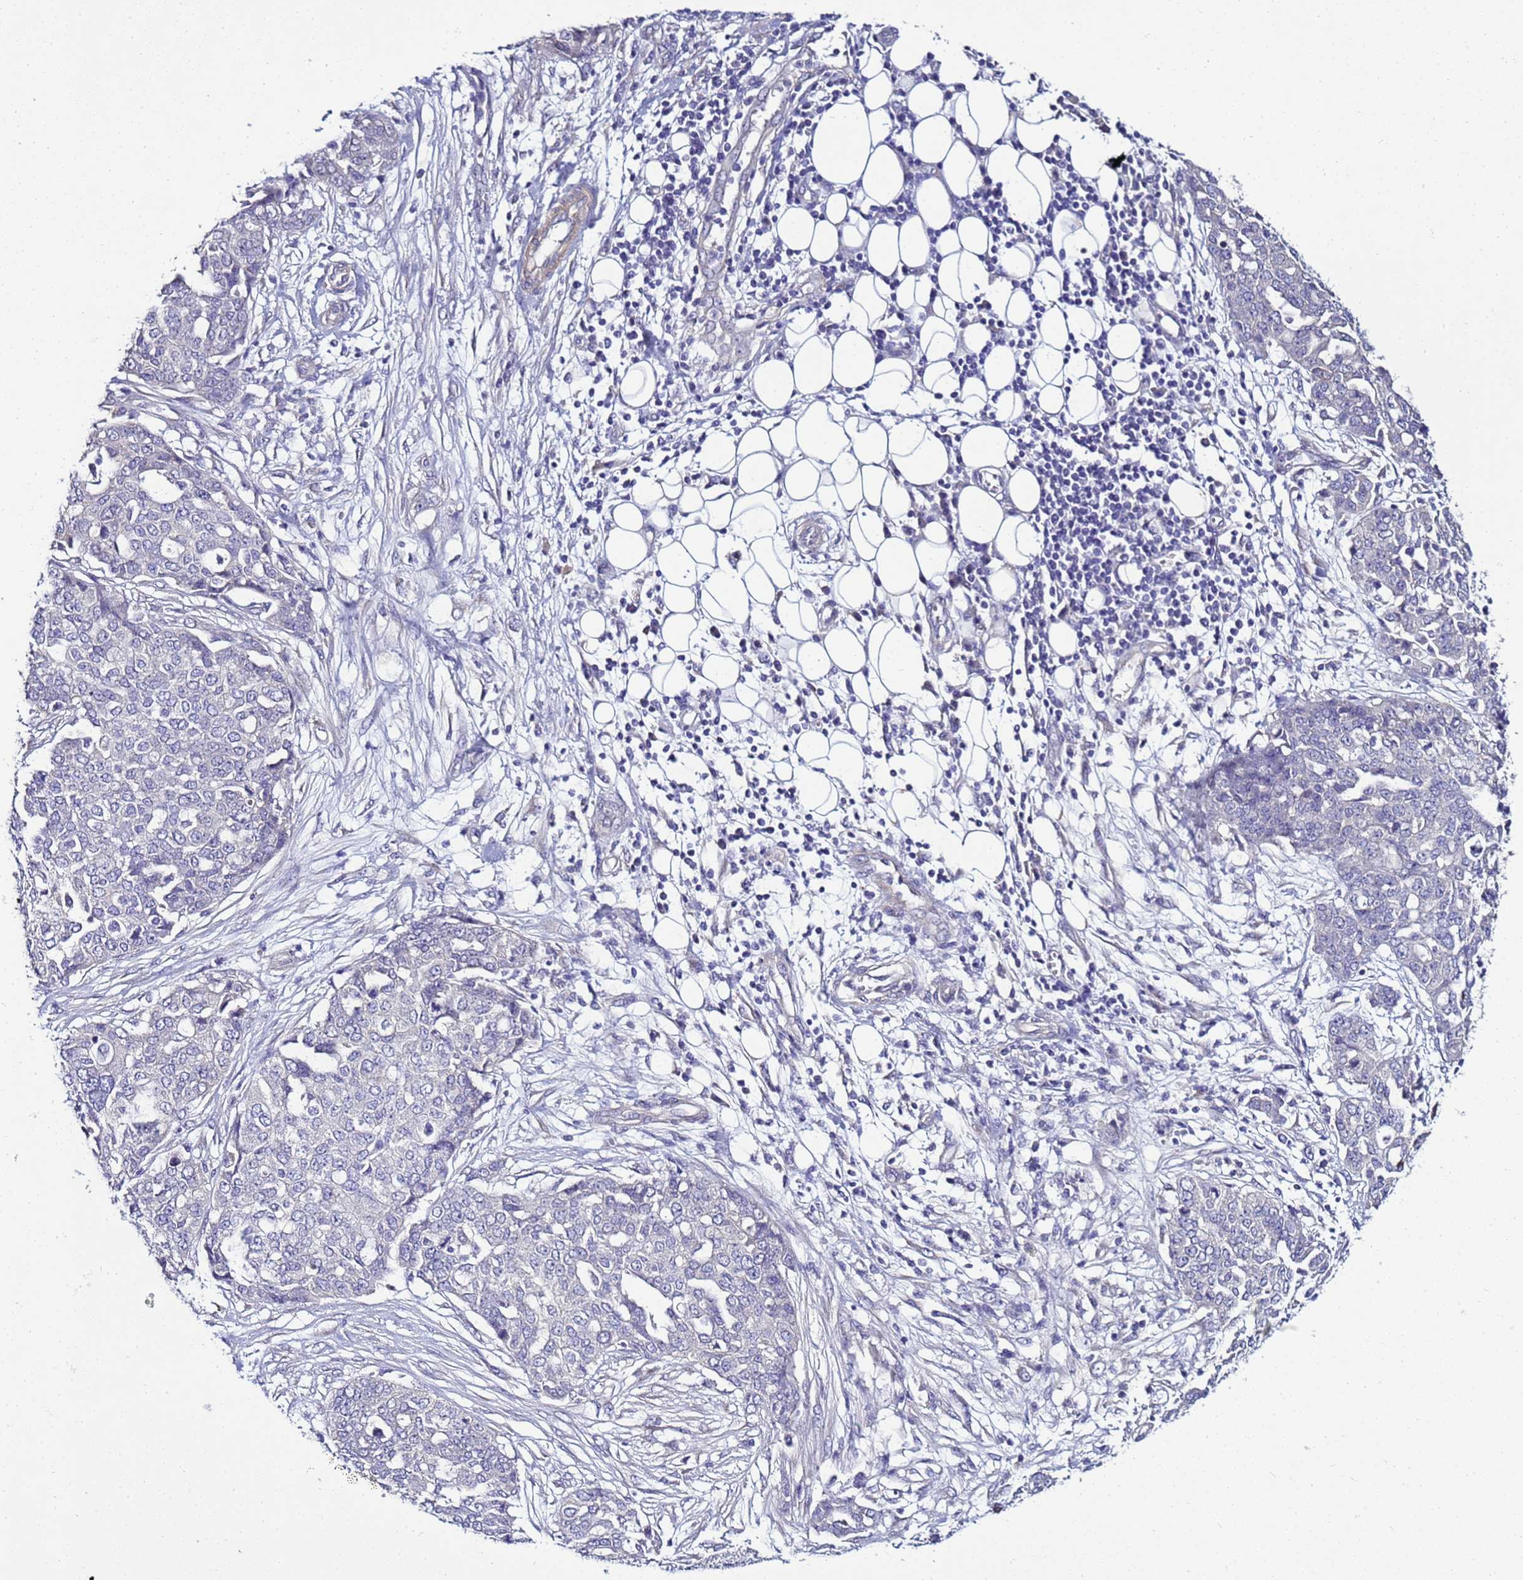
{"staining": {"intensity": "negative", "quantity": "none", "location": "none"}, "tissue": "ovarian cancer", "cell_type": "Tumor cells", "image_type": "cancer", "snomed": [{"axis": "morphology", "description": "Cystadenocarcinoma, serous, NOS"}, {"axis": "topography", "description": "Soft tissue"}, {"axis": "topography", "description": "Ovary"}], "caption": "IHC image of neoplastic tissue: serous cystadenocarcinoma (ovarian) stained with DAB demonstrates no significant protein positivity in tumor cells.", "gene": "FAM166B", "patient": {"sex": "female", "age": 57}}